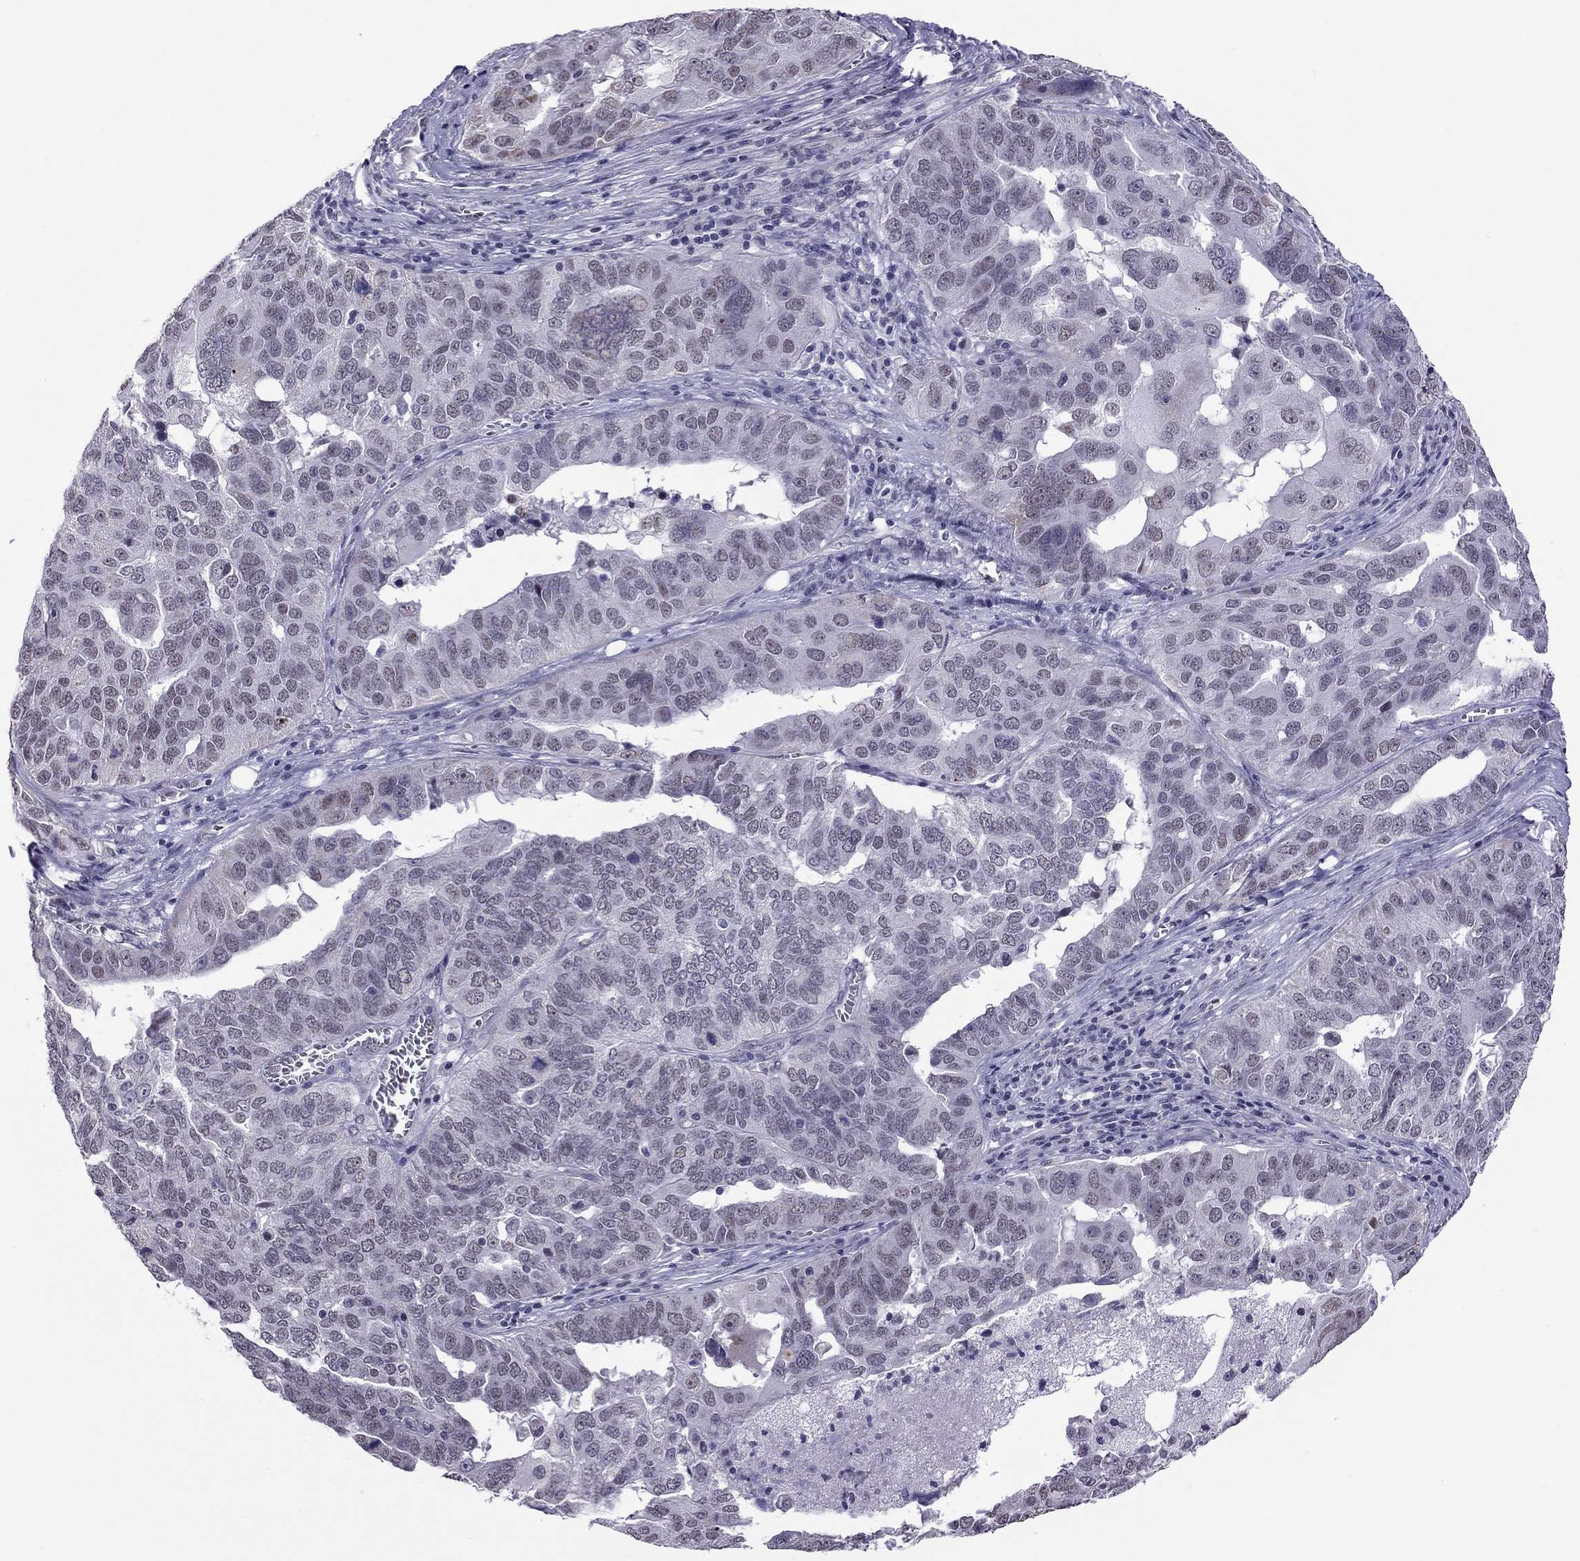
{"staining": {"intensity": "negative", "quantity": "none", "location": "none"}, "tissue": "ovarian cancer", "cell_type": "Tumor cells", "image_type": "cancer", "snomed": [{"axis": "morphology", "description": "Carcinoma, endometroid"}, {"axis": "topography", "description": "Soft tissue"}, {"axis": "topography", "description": "Ovary"}], "caption": "The immunohistochemistry micrograph has no significant expression in tumor cells of ovarian cancer (endometroid carcinoma) tissue. (Stains: DAB (3,3'-diaminobenzidine) IHC with hematoxylin counter stain, Microscopy: brightfield microscopy at high magnification).", "gene": "PPP1R3A", "patient": {"sex": "female", "age": 52}}